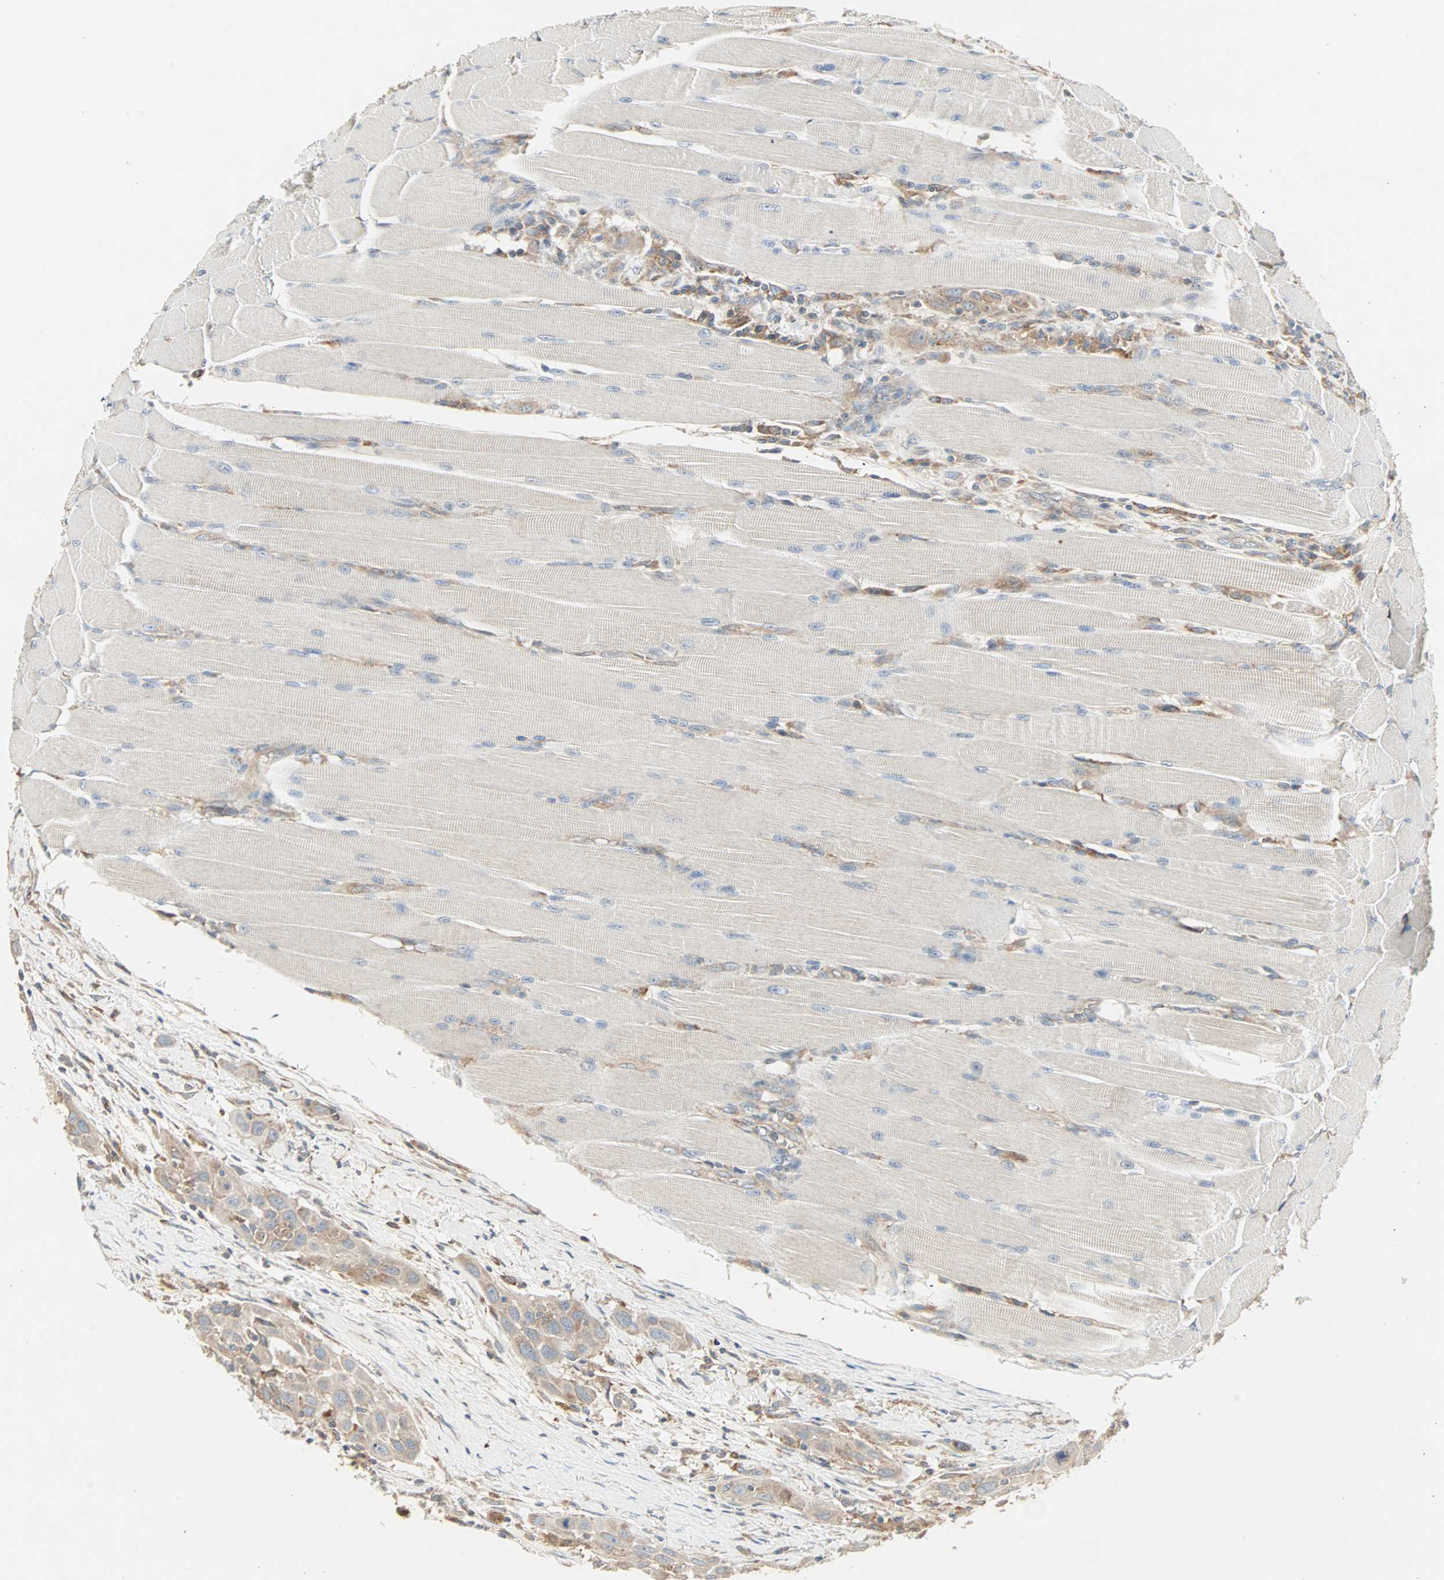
{"staining": {"intensity": "weak", "quantity": ">75%", "location": "cytoplasmic/membranous"}, "tissue": "head and neck cancer", "cell_type": "Tumor cells", "image_type": "cancer", "snomed": [{"axis": "morphology", "description": "Squamous cell carcinoma, NOS"}, {"axis": "topography", "description": "Oral tissue"}, {"axis": "topography", "description": "Head-Neck"}], "caption": "Immunohistochemistry (IHC) histopathology image of human head and neck cancer (squamous cell carcinoma) stained for a protein (brown), which shows low levels of weak cytoplasmic/membranous staining in about >75% of tumor cells.", "gene": "GNAI2", "patient": {"sex": "female", "age": 50}}